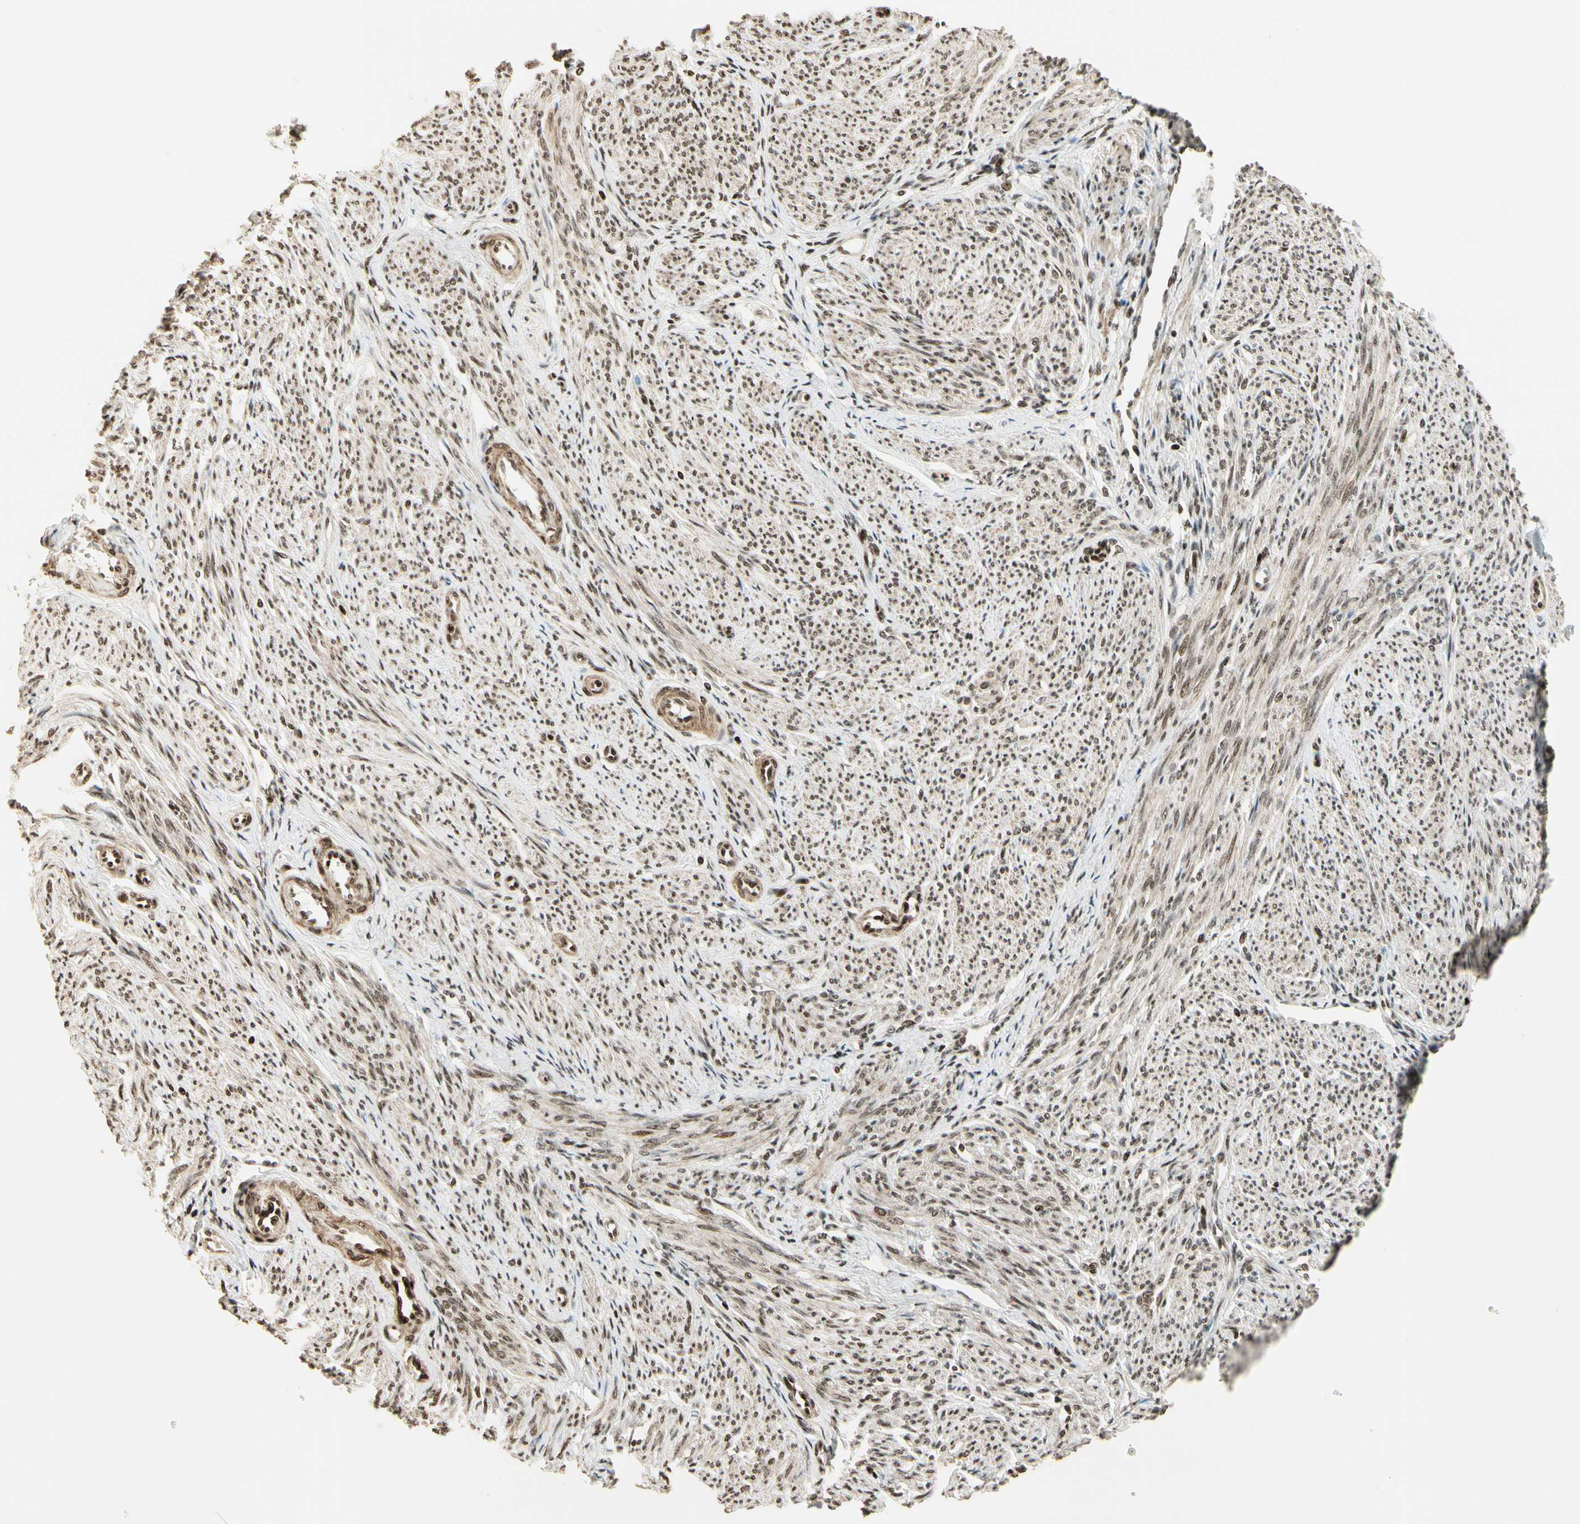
{"staining": {"intensity": "moderate", "quantity": ">75%", "location": "cytoplasmic/membranous,nuclear"}, "tissue": "smooth muscle", "cell_type": "Smooth muscle cells", "image_type": "normal", "snomed": [{"axis": "morphology", "description": "Normal tissue, NOS"}, {"axis": "topography", "description": "Smooth muscle"}], "caption": "Protein expression by immunohistochemistry exhibits moderate cytoplasmic/membranous,nuclear expression in approximately >75% of smooth muscle cells in normal smooth muscle. Using DAB (brown) and hematoxylin (blue) stains, captured at high magnification using brightfield microscopy.", "gene": "TSHZ3", "patient": {"sex": "female", "age": 65}}